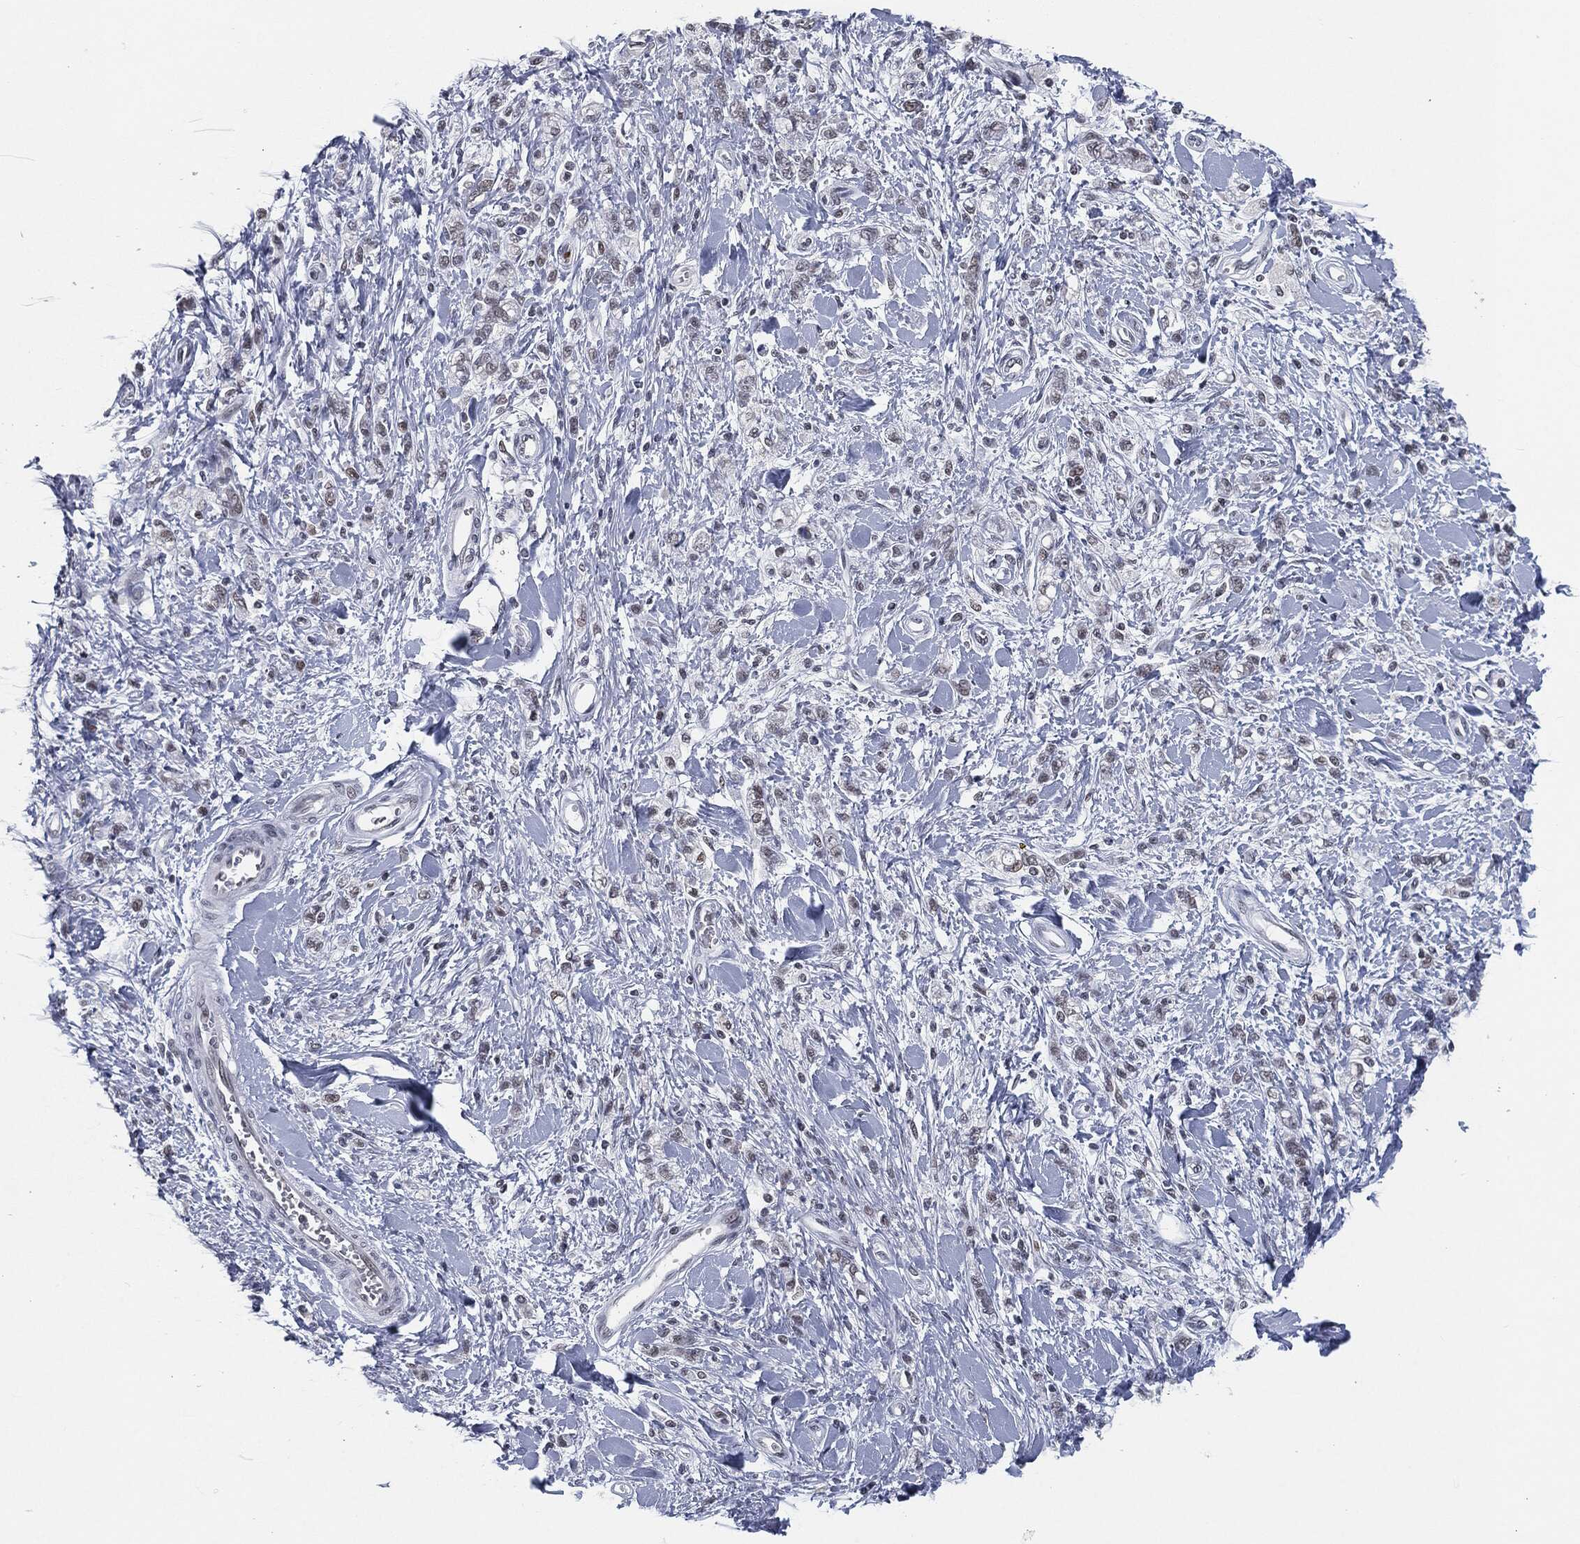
{"staining": {"intensity": "negative", "quantity": "none", "location": "none"}, "tissue": "stomach cancer", "cell_type": "Tumor cells", "image_type": "cancer", "snomed": [{"axis": "morphology", "description": "Adenocarcinoma, NOS"}, {"axis": "topography", "description": "Stomach"}], "caption": "High magnification brightfield microscopy of stomach cancer (adenocarcinoma) stained with DAB (brown) and counterstained with hematoxylin (blue): tumor cells show no significant expression.", "gene": "ANXA1", "patient": {"sex": "male", "age": 77}}